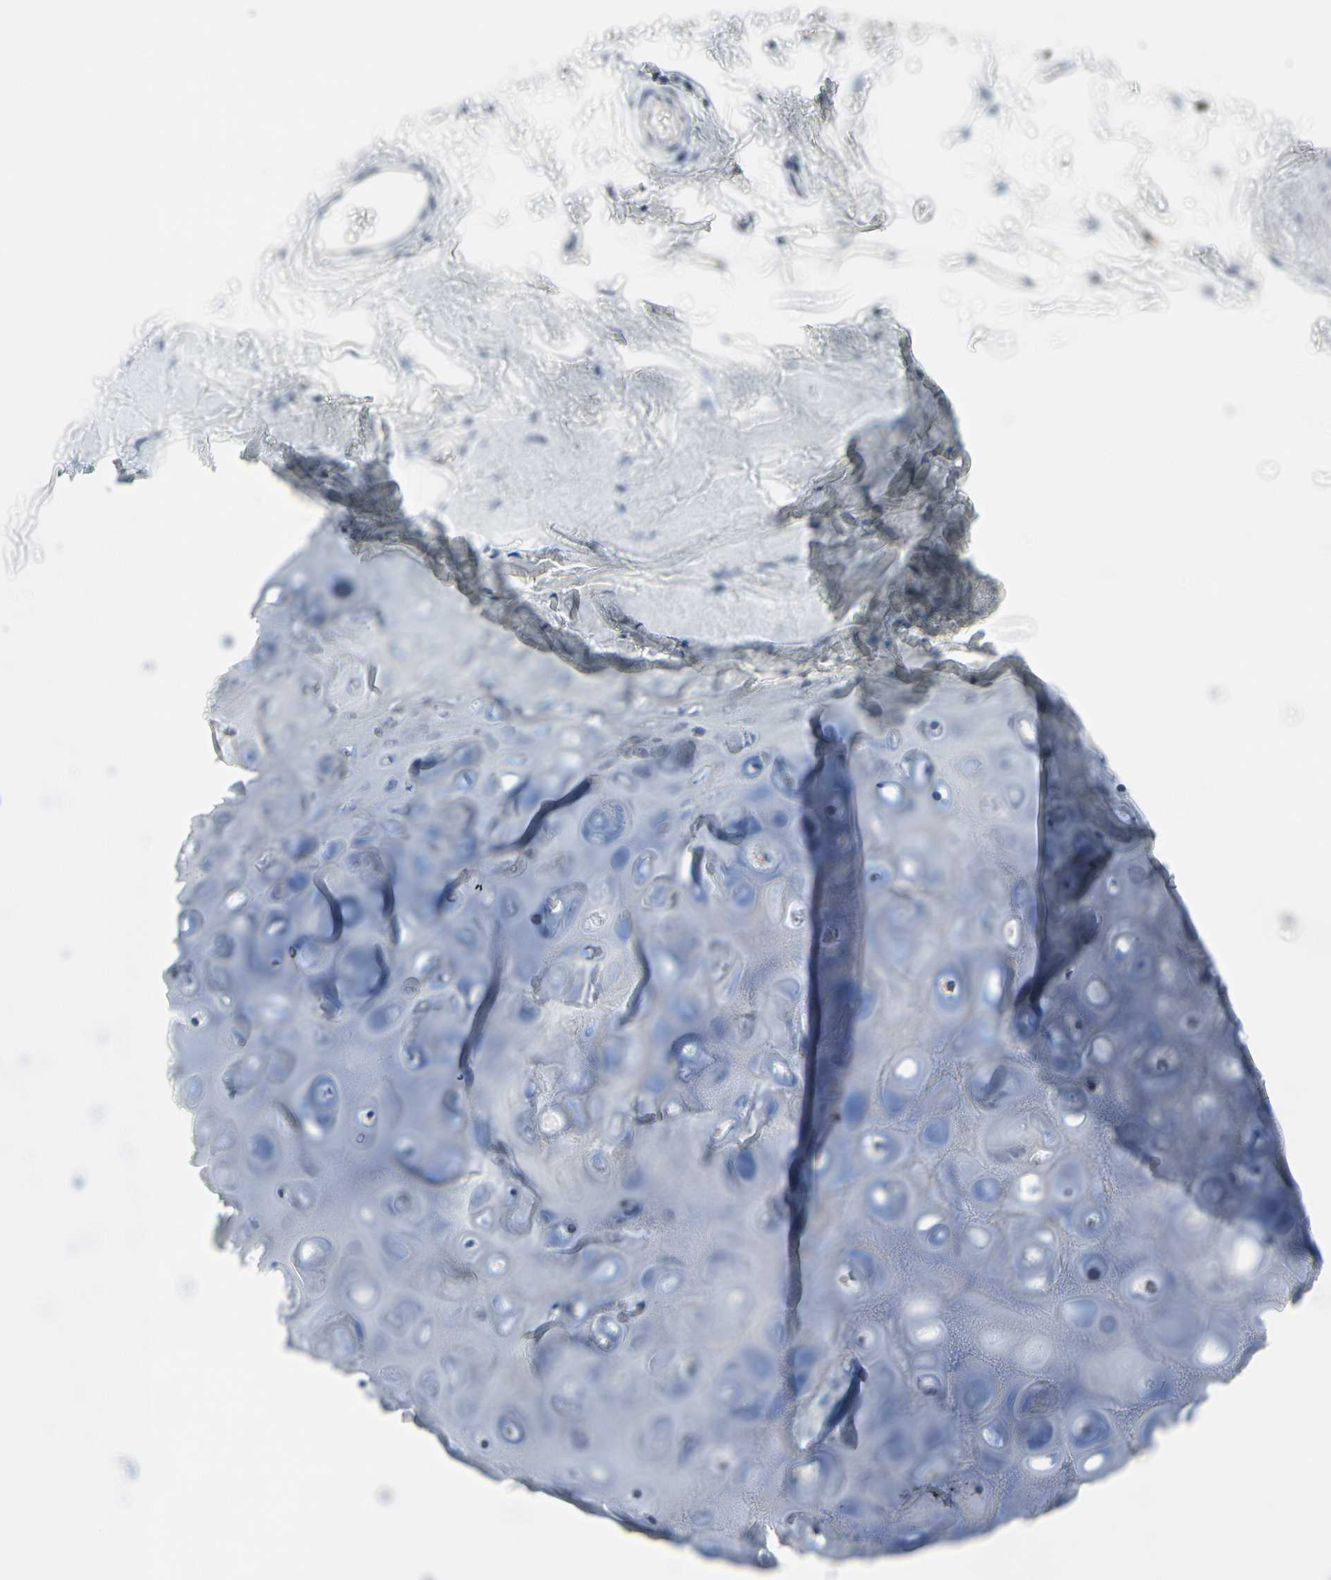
{"staining": {"intensity": "negative", "quantity": "none", "location": "none"}, "tissue": "adipose tissue", "cell_type": "Adipocytes", "image_type": "normal", "snomed": [{"axis": "morphology", "description": "Normal tissue, NOS"}, {"axis": "topography", "description": "Cartilage tissue"}, {"axis": "topography", "description": "Bronchus"}], "caption": "IHC micrograph of unremarkable adipose tissue: human adipose tissue stained with DAB reveals no significant protein staining in adipocytes. Nuclei are stained in blue.", "gene": "MUC5B", "patient": {"sex": "female", "age": 73}}